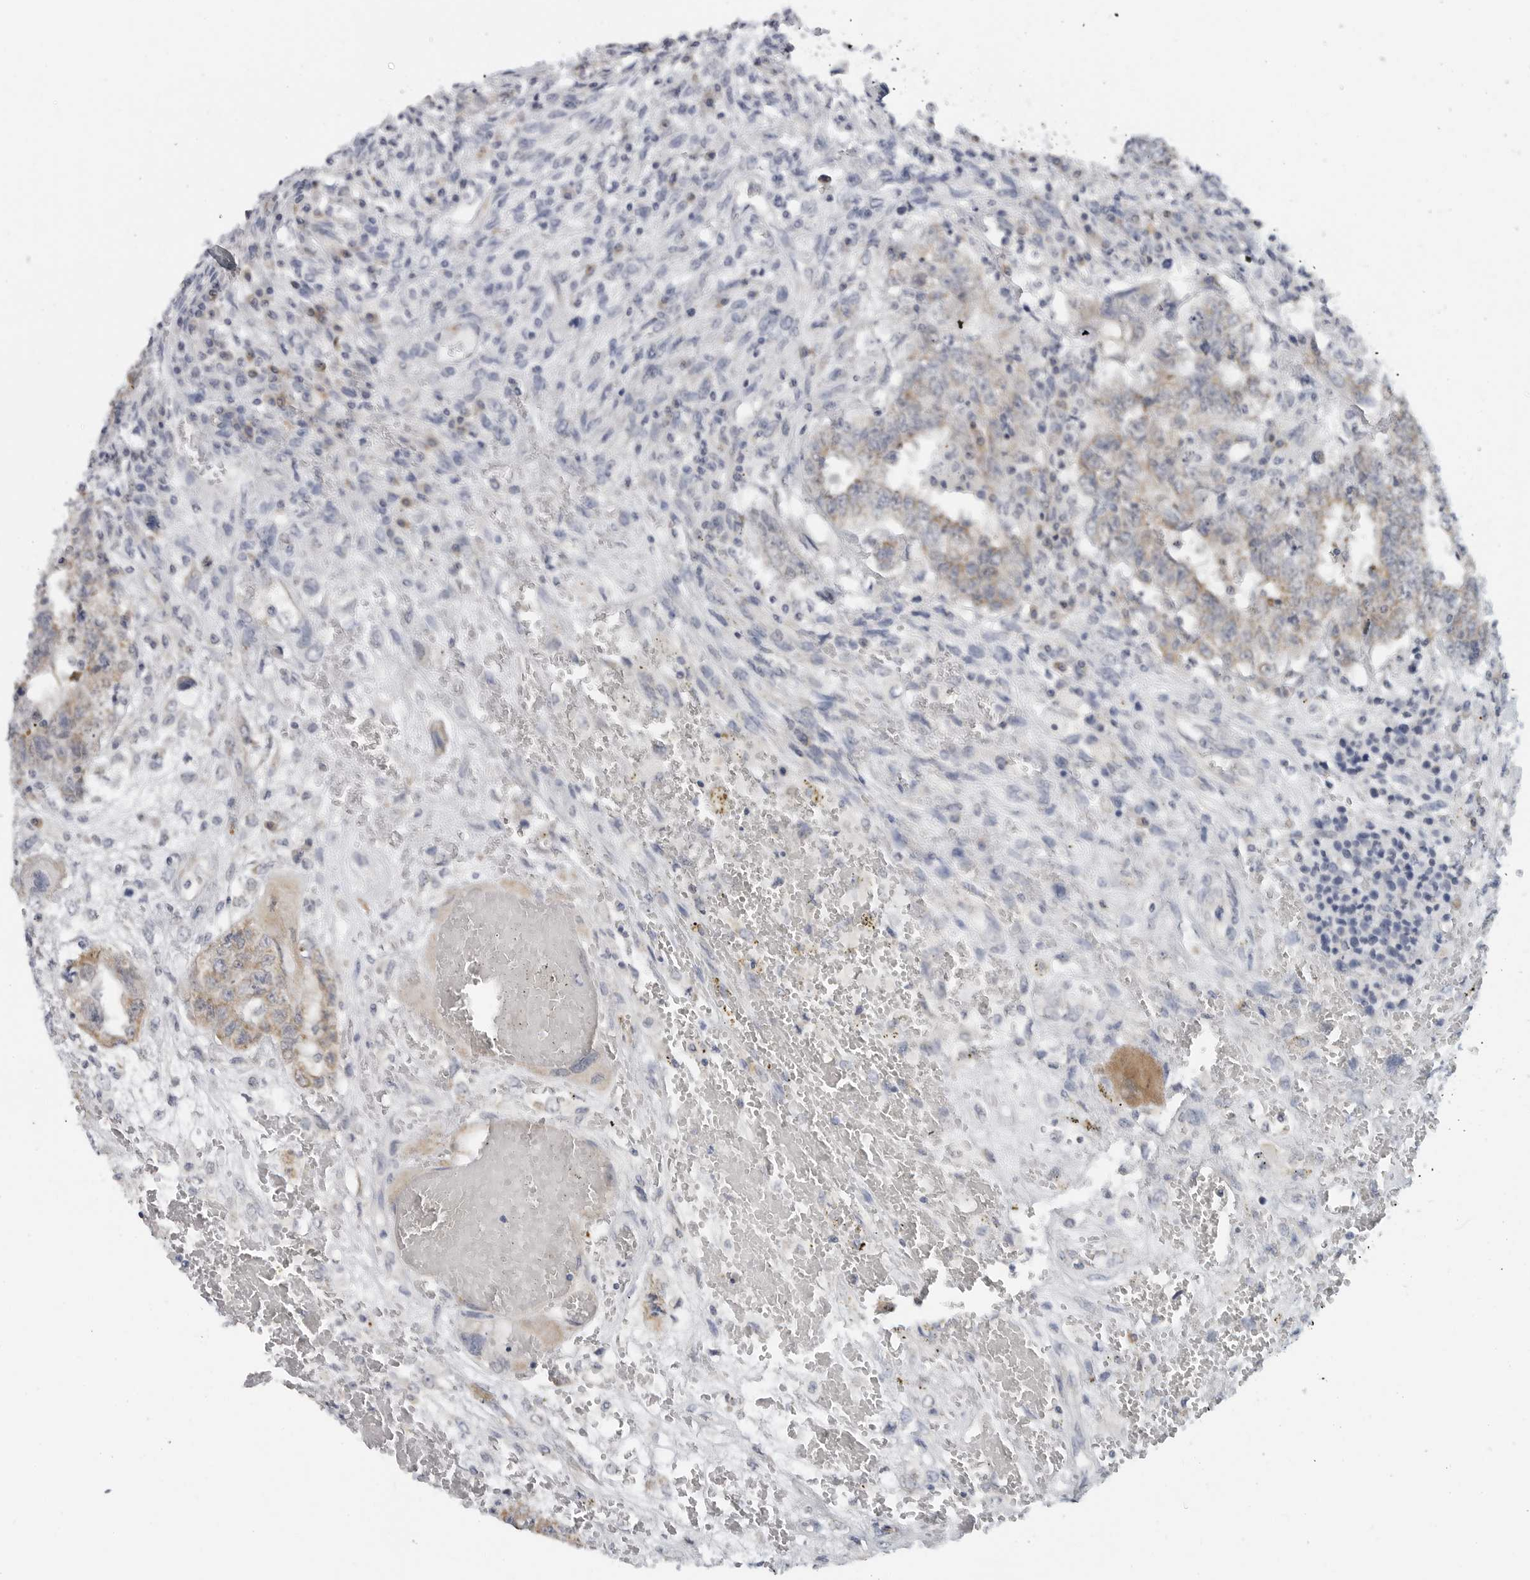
{"staining": {"intensity": "weak", "quantity": ">75%", "location": "cytoplasmic/membranous"}, "tissue": "testis cancer", "cell_type": "Tumor cells", "image_type": "cancer", "snomed": [{"axis": "morphology", "description": "Carcinoma, Embryonal, NOS"}, {"axis": "topography", "description": "Testis"}], "caption": "Immunohistochemistry (IHC) image of human testis cancer stained for a protein (brown), which displays low levels of weak cytoplasmic/membranous expression in about >75% of tumor cells.", "gene": "IL12RB2", "patient": {"sex": "male", "age": 26}}